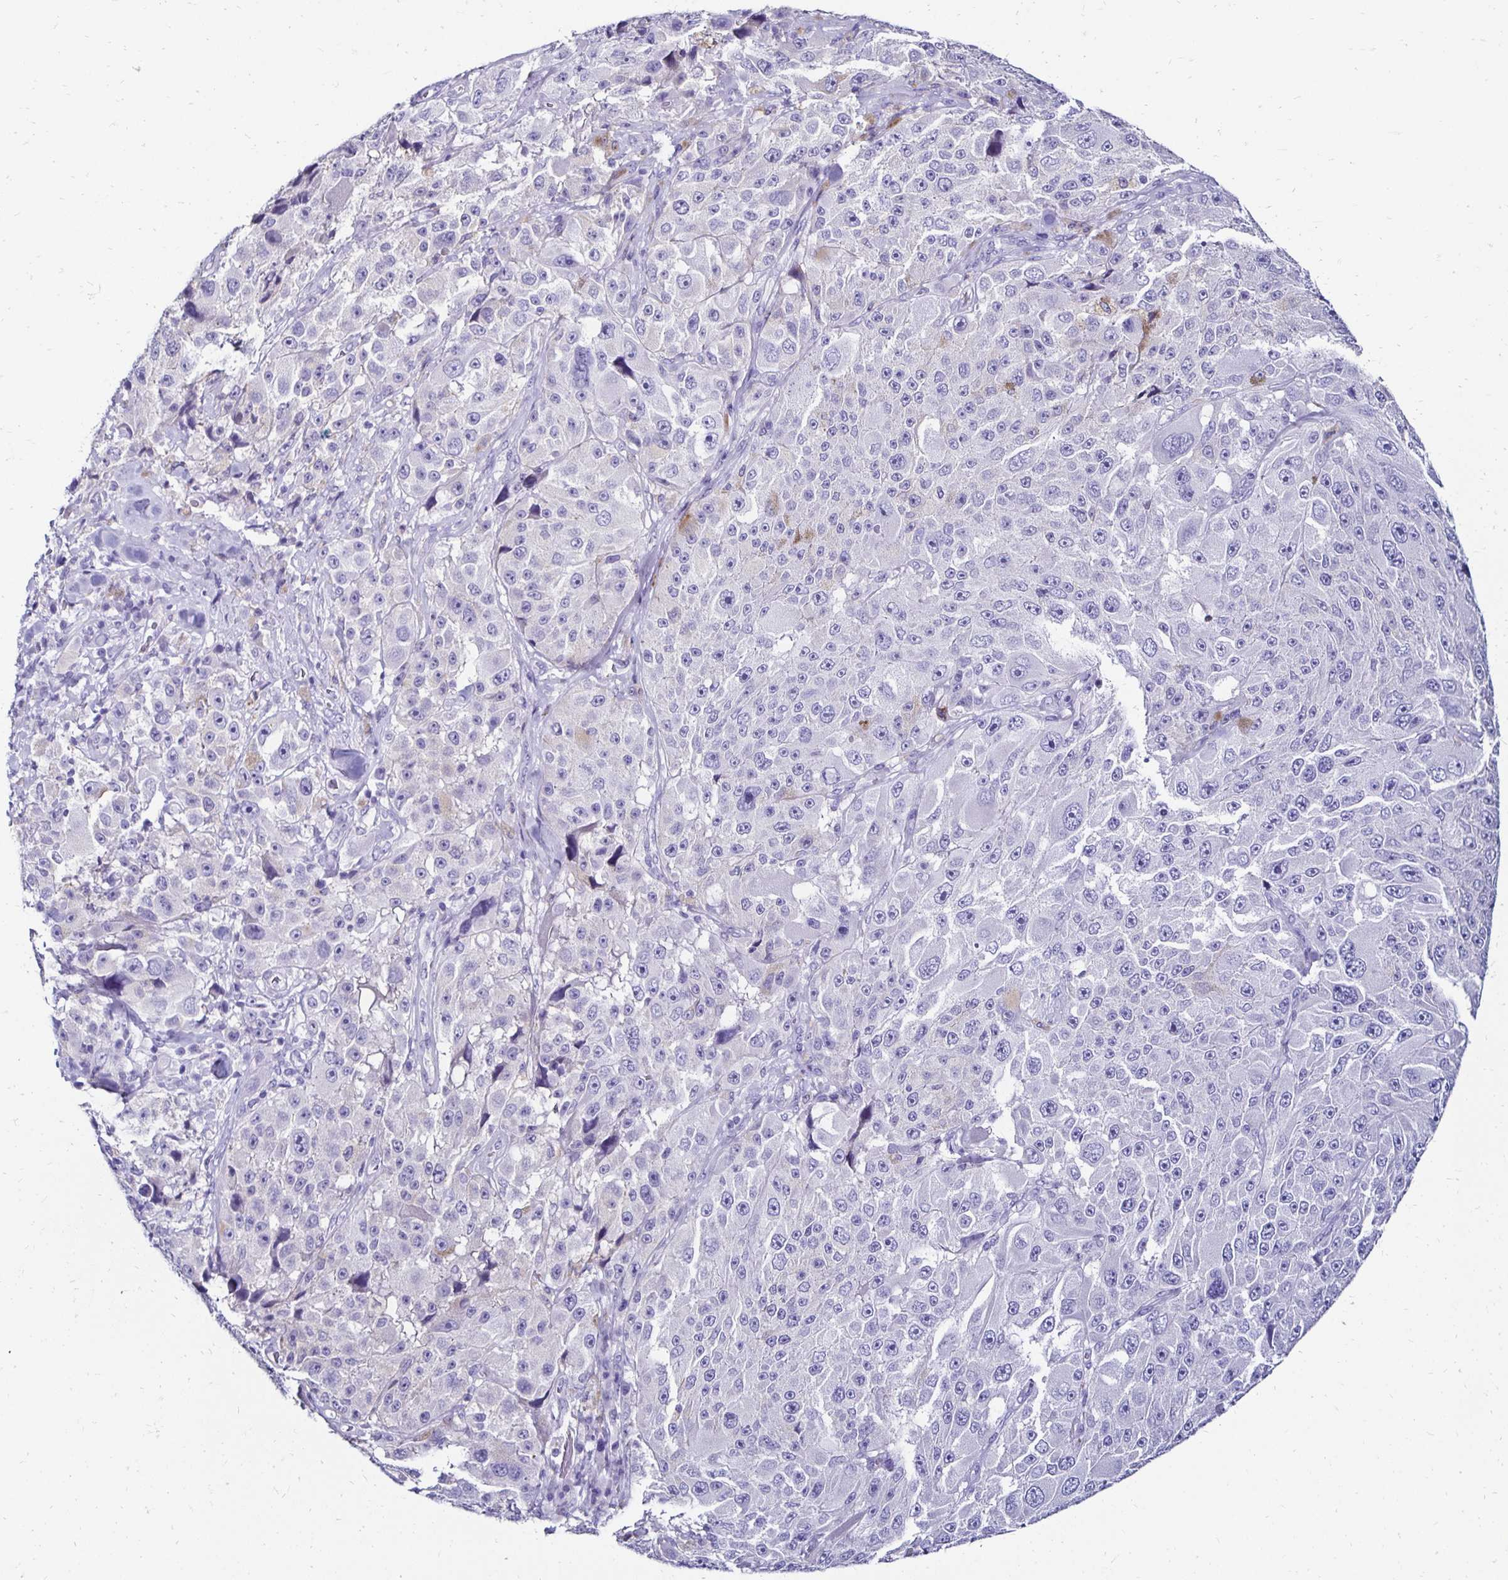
{"staining": {"intensity": "negative", "quantity": "none", "location": "none"}, "tissue": "melanoma", "cell_type": "Tumor cells", "image_type": "cancer", "snomed": [{"axis": "morphology", "description": "Malignant melanoma, Metastatic site"}, {"axis": "topography", "description": "Lymph node"}], "caption": "An immunohistochemistry micrograph of melanoma is shown. There is no staining in tumor cells of melanoma.", "gene": "KCNT1", "patient": {"sex": "male", "age": 62}}